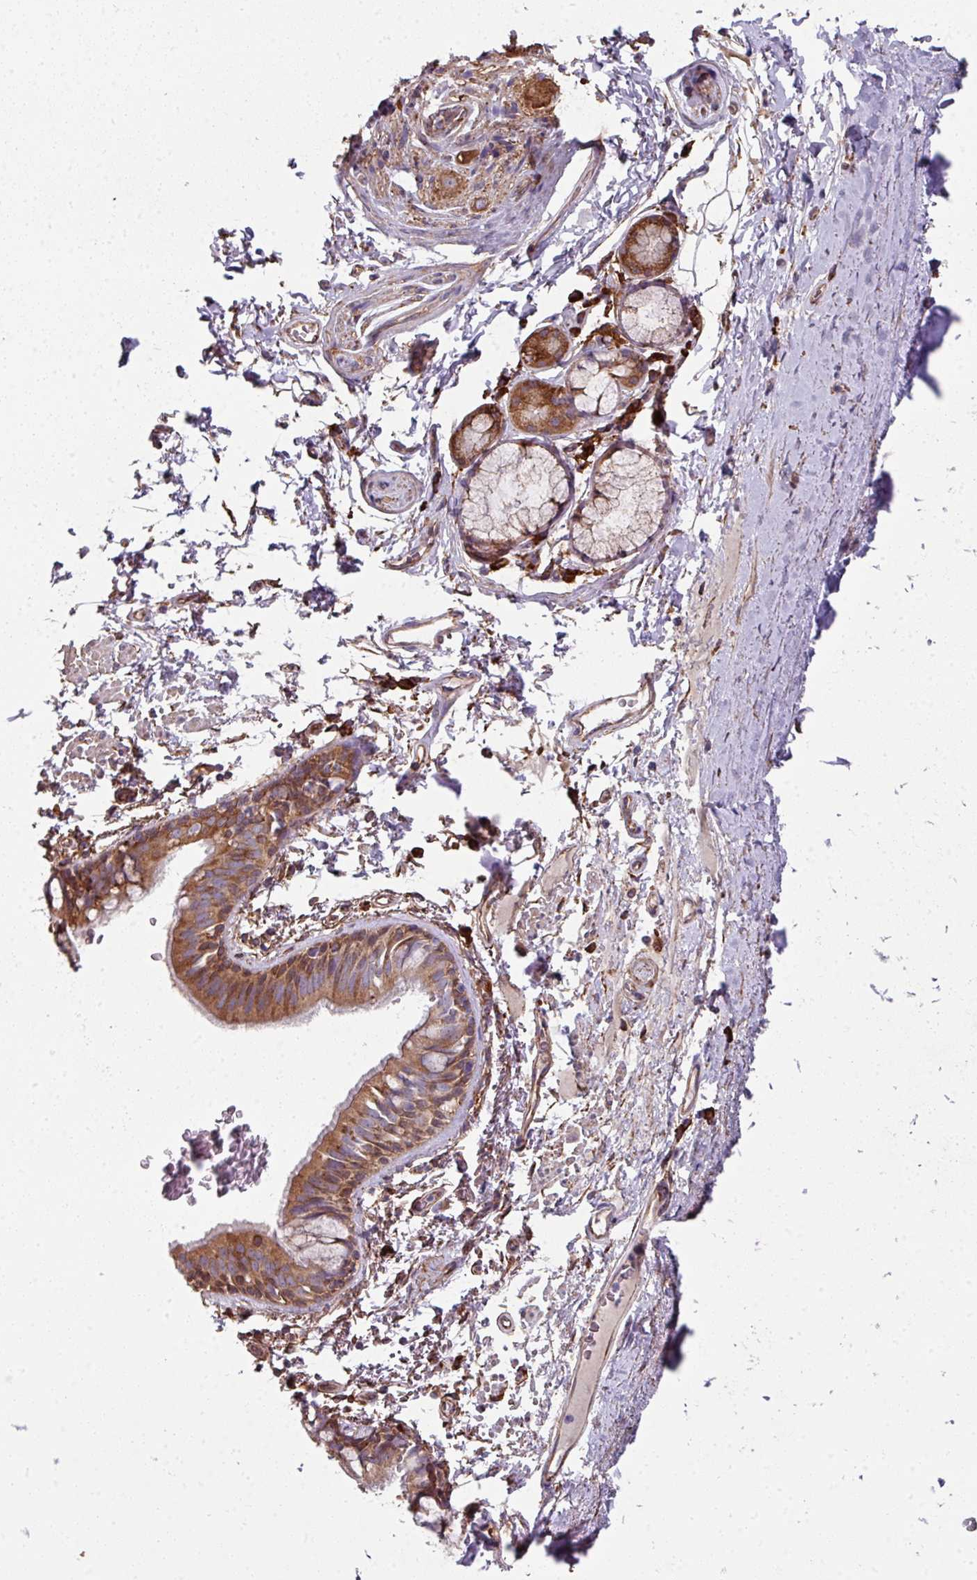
{"staining": {"intensity": "moderate", "quantity": ">75%", "location": "cytoplasmic/membranous"}, "tissue": "bronchus", "cell_type": "Respiratory epithelial cells", "image_type": "normal", "snomed": [{"axis": "morphology", "description": "Normal tissue, NOS"}, {"axis": "topography", "description": "Bronchus"}], "caption": "Respiratory epithelial cells exhibit medium levels of moderate cytoplasmic/membranous staining in about >75% of cells in benign bronchus.", "gene": "FAT4", "patient": {"sex": "male", "age": 70}}